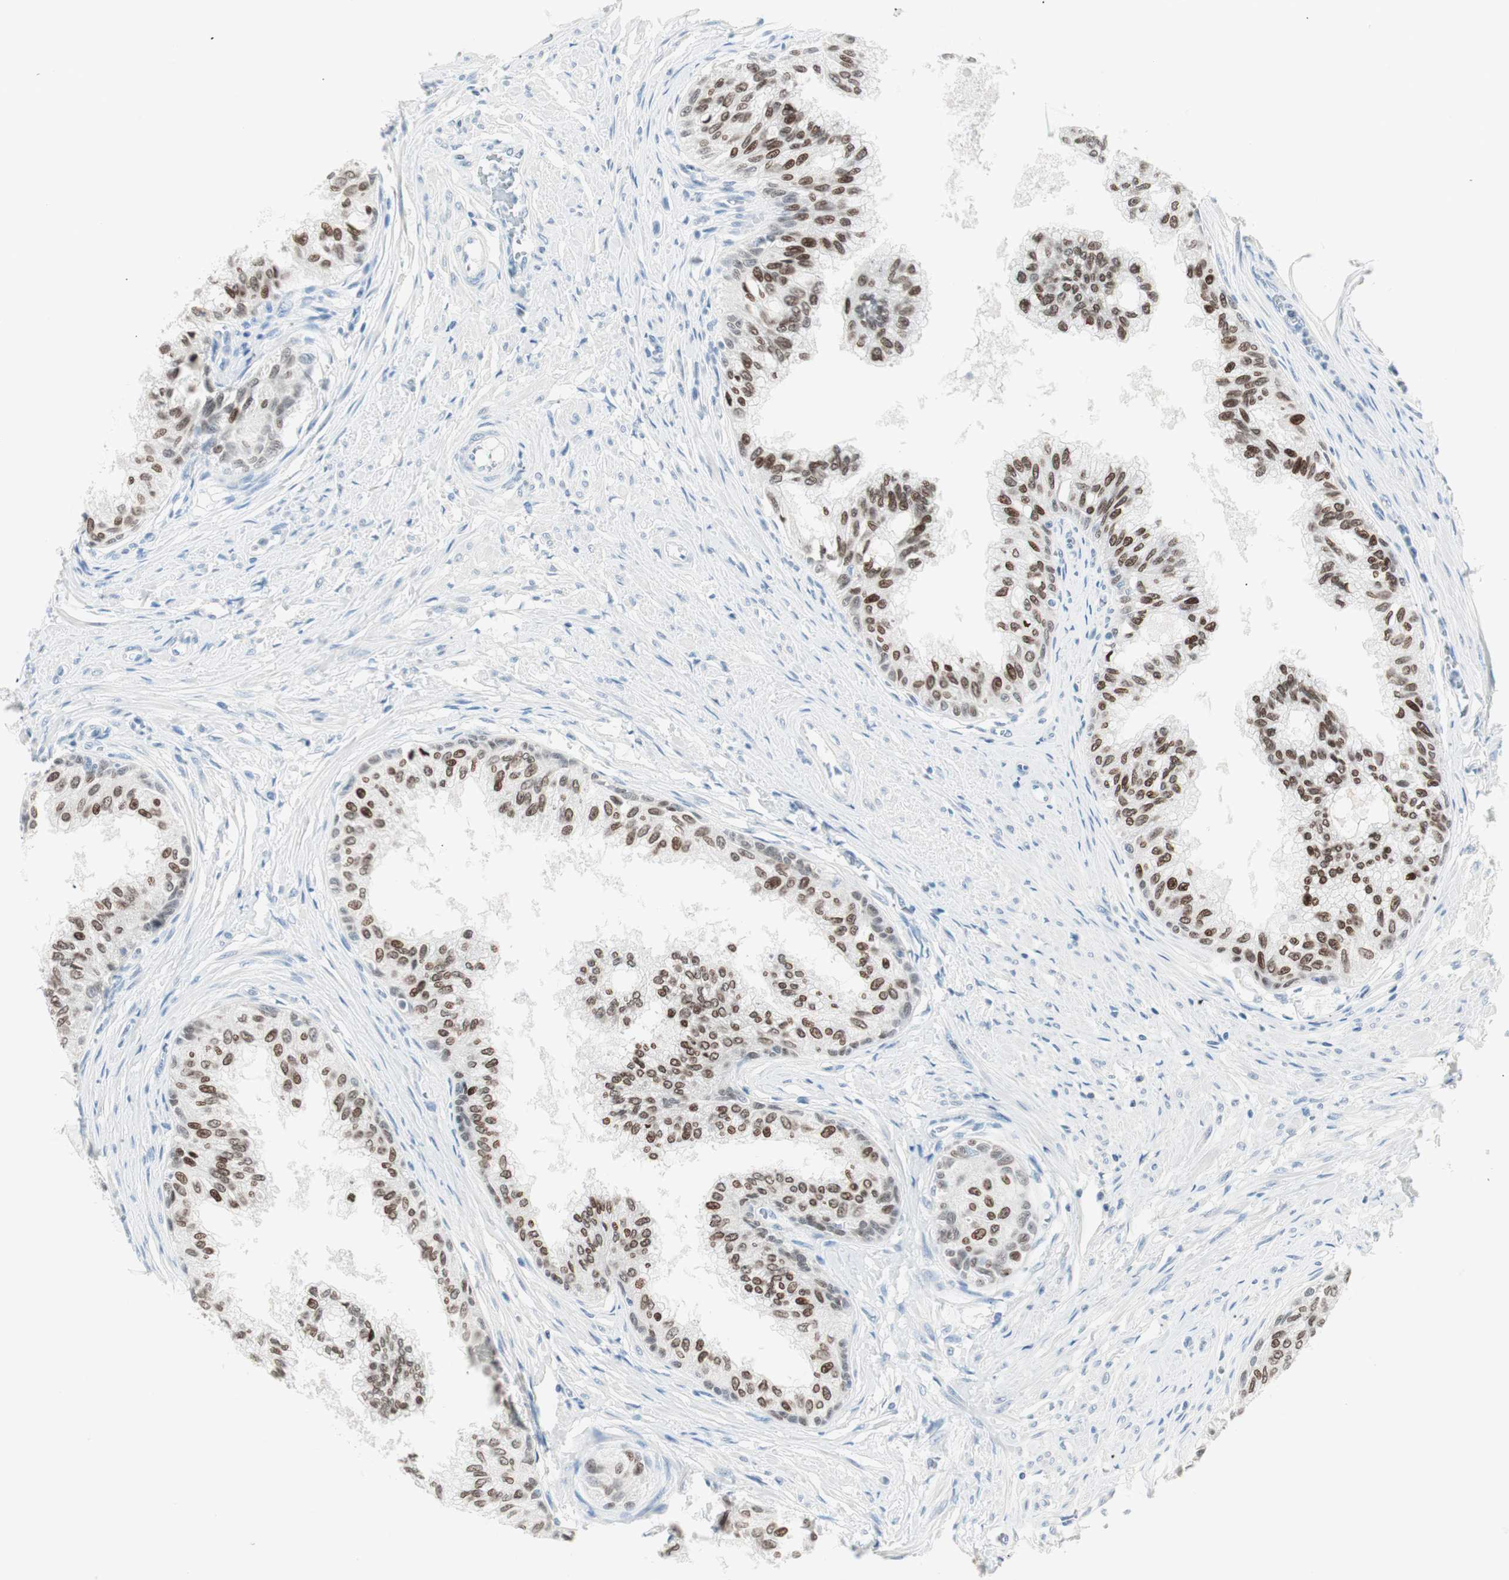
{"staining": {"intensity": "strong", "quantity": ">75%", "location": "nuclear"}, "tissue": "prostate", "cell_type": "Glandular cells", "image_type": "normal", "snomed": [{"axis": "morphology", "description": "Normal tissue, NOS"}, {"axis": "topography", "description": "Prostate"}, {"axis": "topography", "description": "Seminal veicle"}], "caption": "Prostate was stained to show a protein in brown. There is high levels of strong nuclear positivity in approximately >75% of glandular cells.", "gene": "HOXB13", "patient": {"sex": "male", "age": 60}}